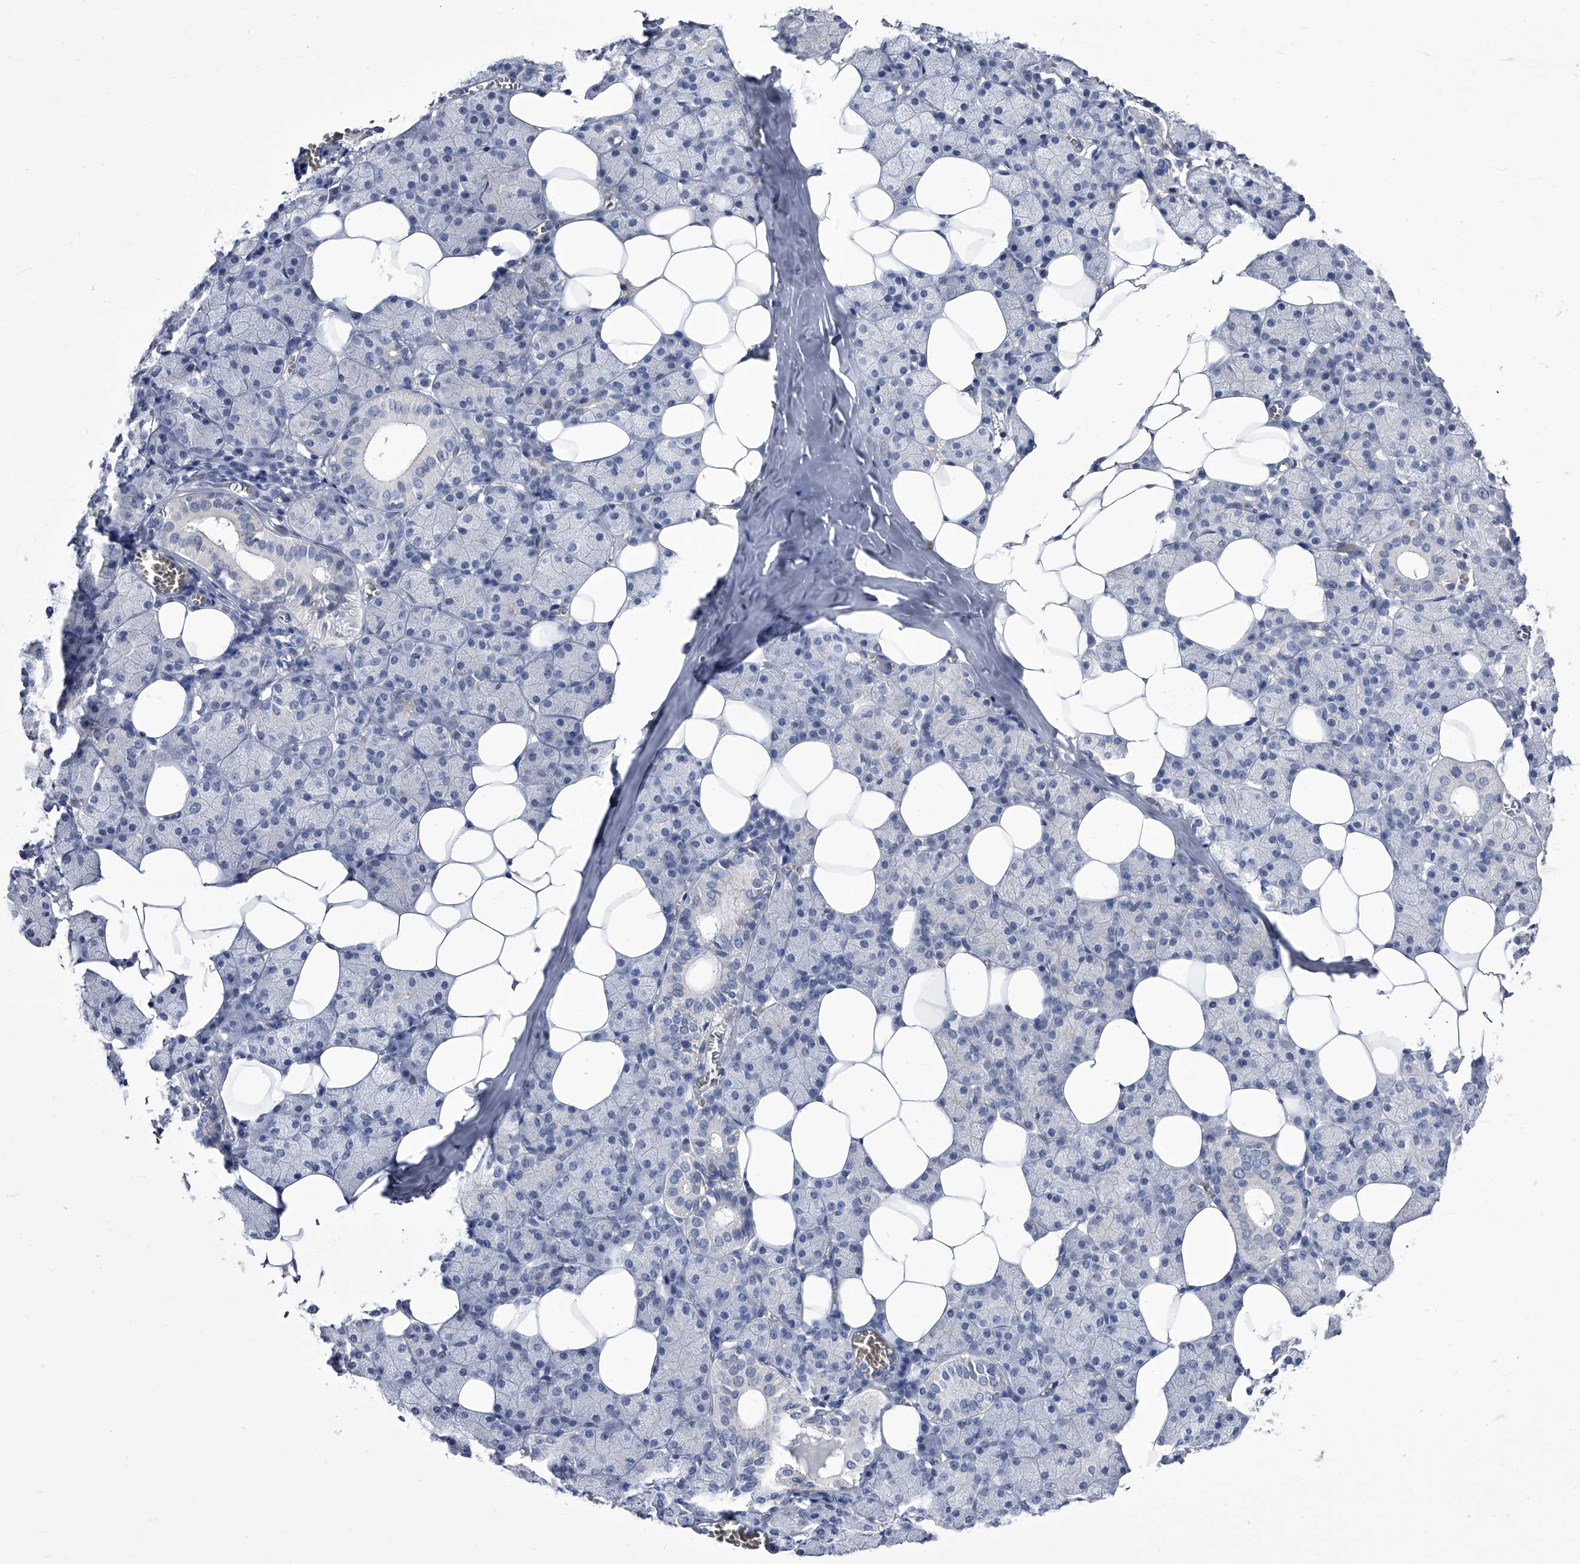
{"staining": {"intensity": "moderate", "quantity": "<25%", "location": "cytoplasmic/membranous"}, "tissue": "salivary gland", "cell_type": "Glandular cells", "image_type": "normal", "snomed": [{"axis": "morphology", "description": "Normal tissue, NOS"}, {"axis": "topography", "description": "Salivary gland"}], "caption": "DAB (3,3'-diaminobenzidine) immunohistochemical staining of unremarkable human salivary gland shows moderate cytoplasmic/membranous protein positivity in about <25% of glandular cells.", "gene": "CRISP2", "patient": {"sex": "female", "age": 33}}